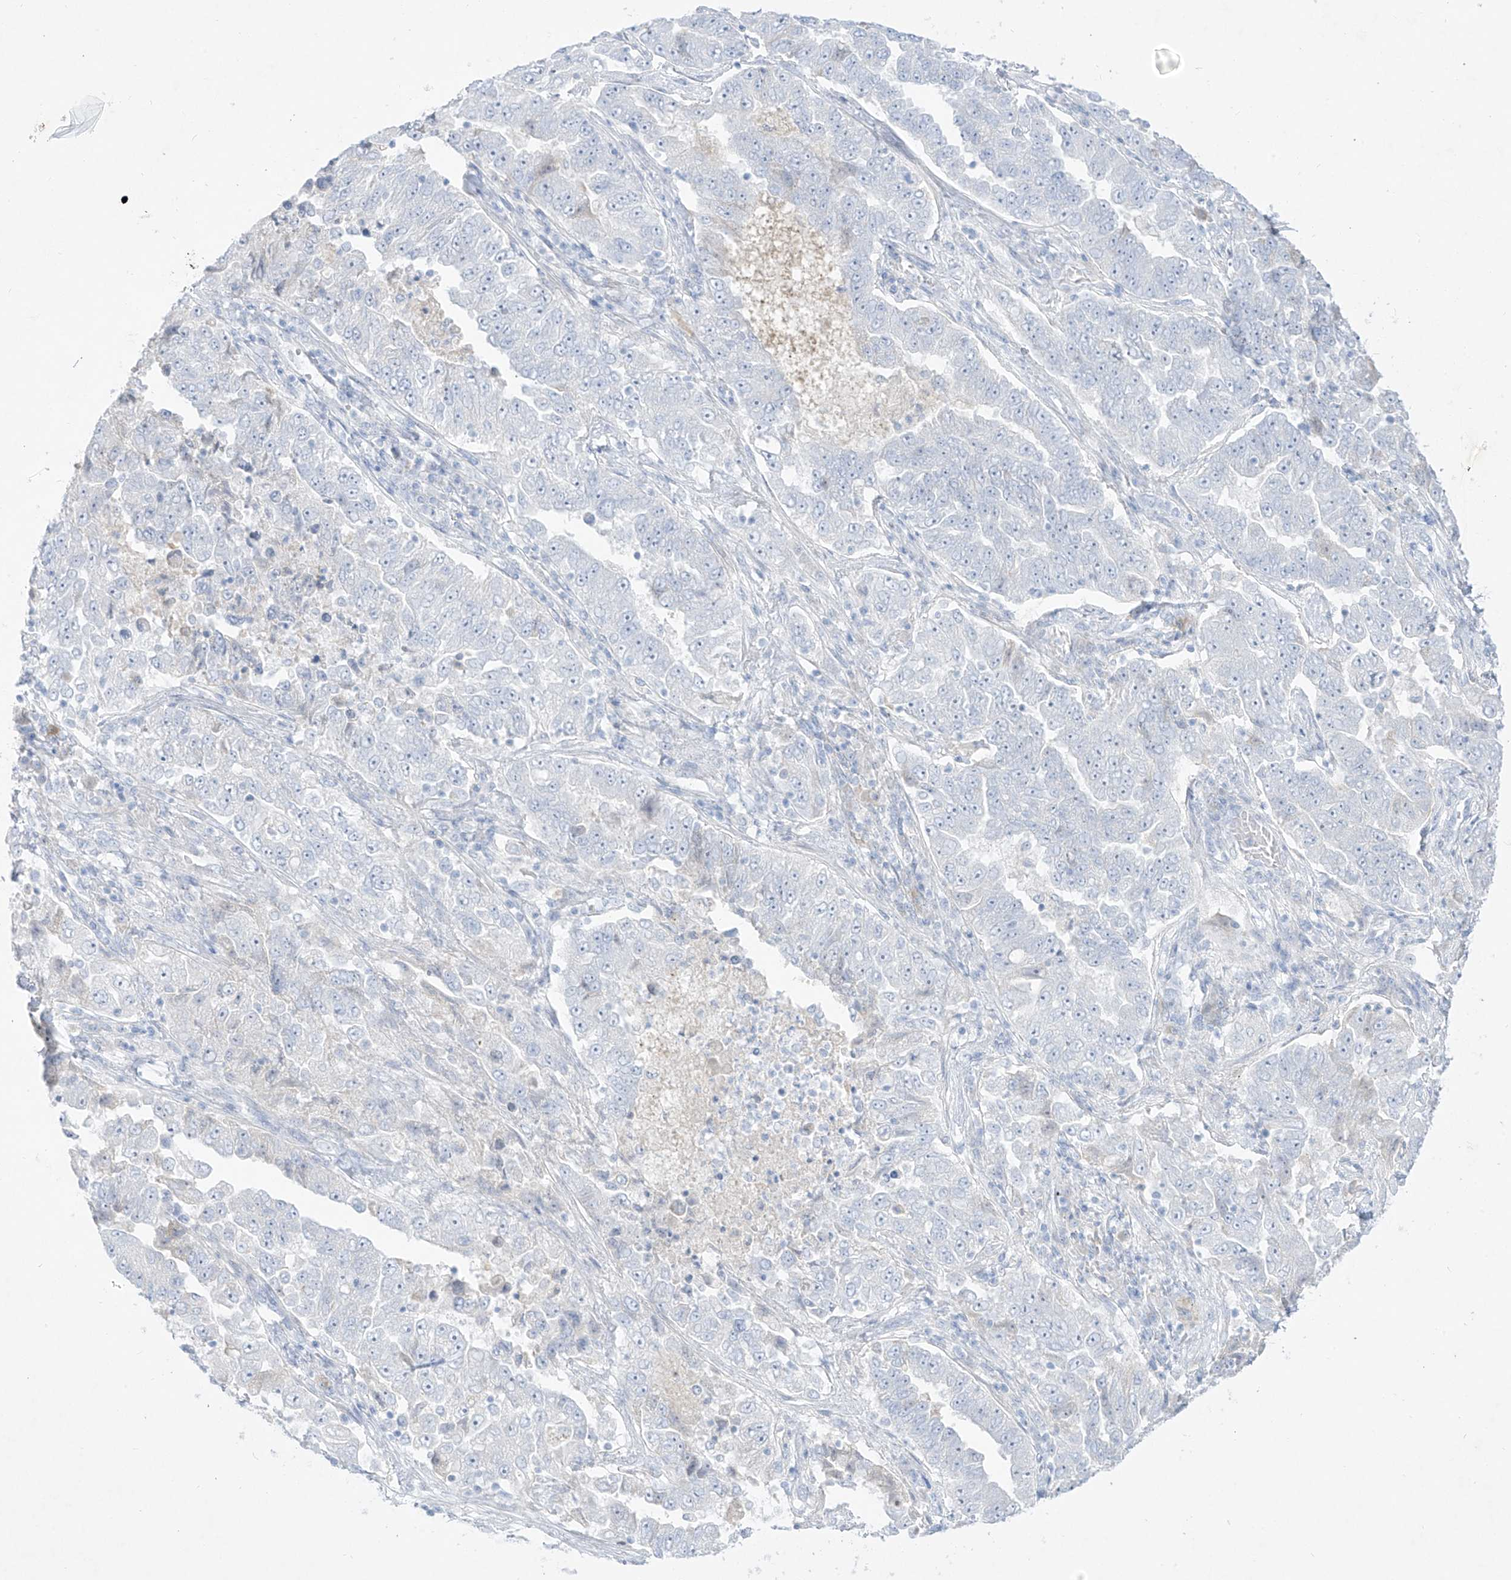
{"staining": {"intensity": "negative", "quantity": "none", "location": "none"}, "tissue": "lung cancer", "cell_type": "Tumor cells", "image_type": "cancer", "snomed": [{"axis": "morphology", "description": "Adenocarcinoma, NOS"}, {"axis": "topography", "description": "Lung"}], "caption": "A histopathology image of lung adenocarcinoma stained for a protein exhibits no brown staining in tumor cells.", "gene": "TGM4", "patient": {"sex": "female", "age": 51}}